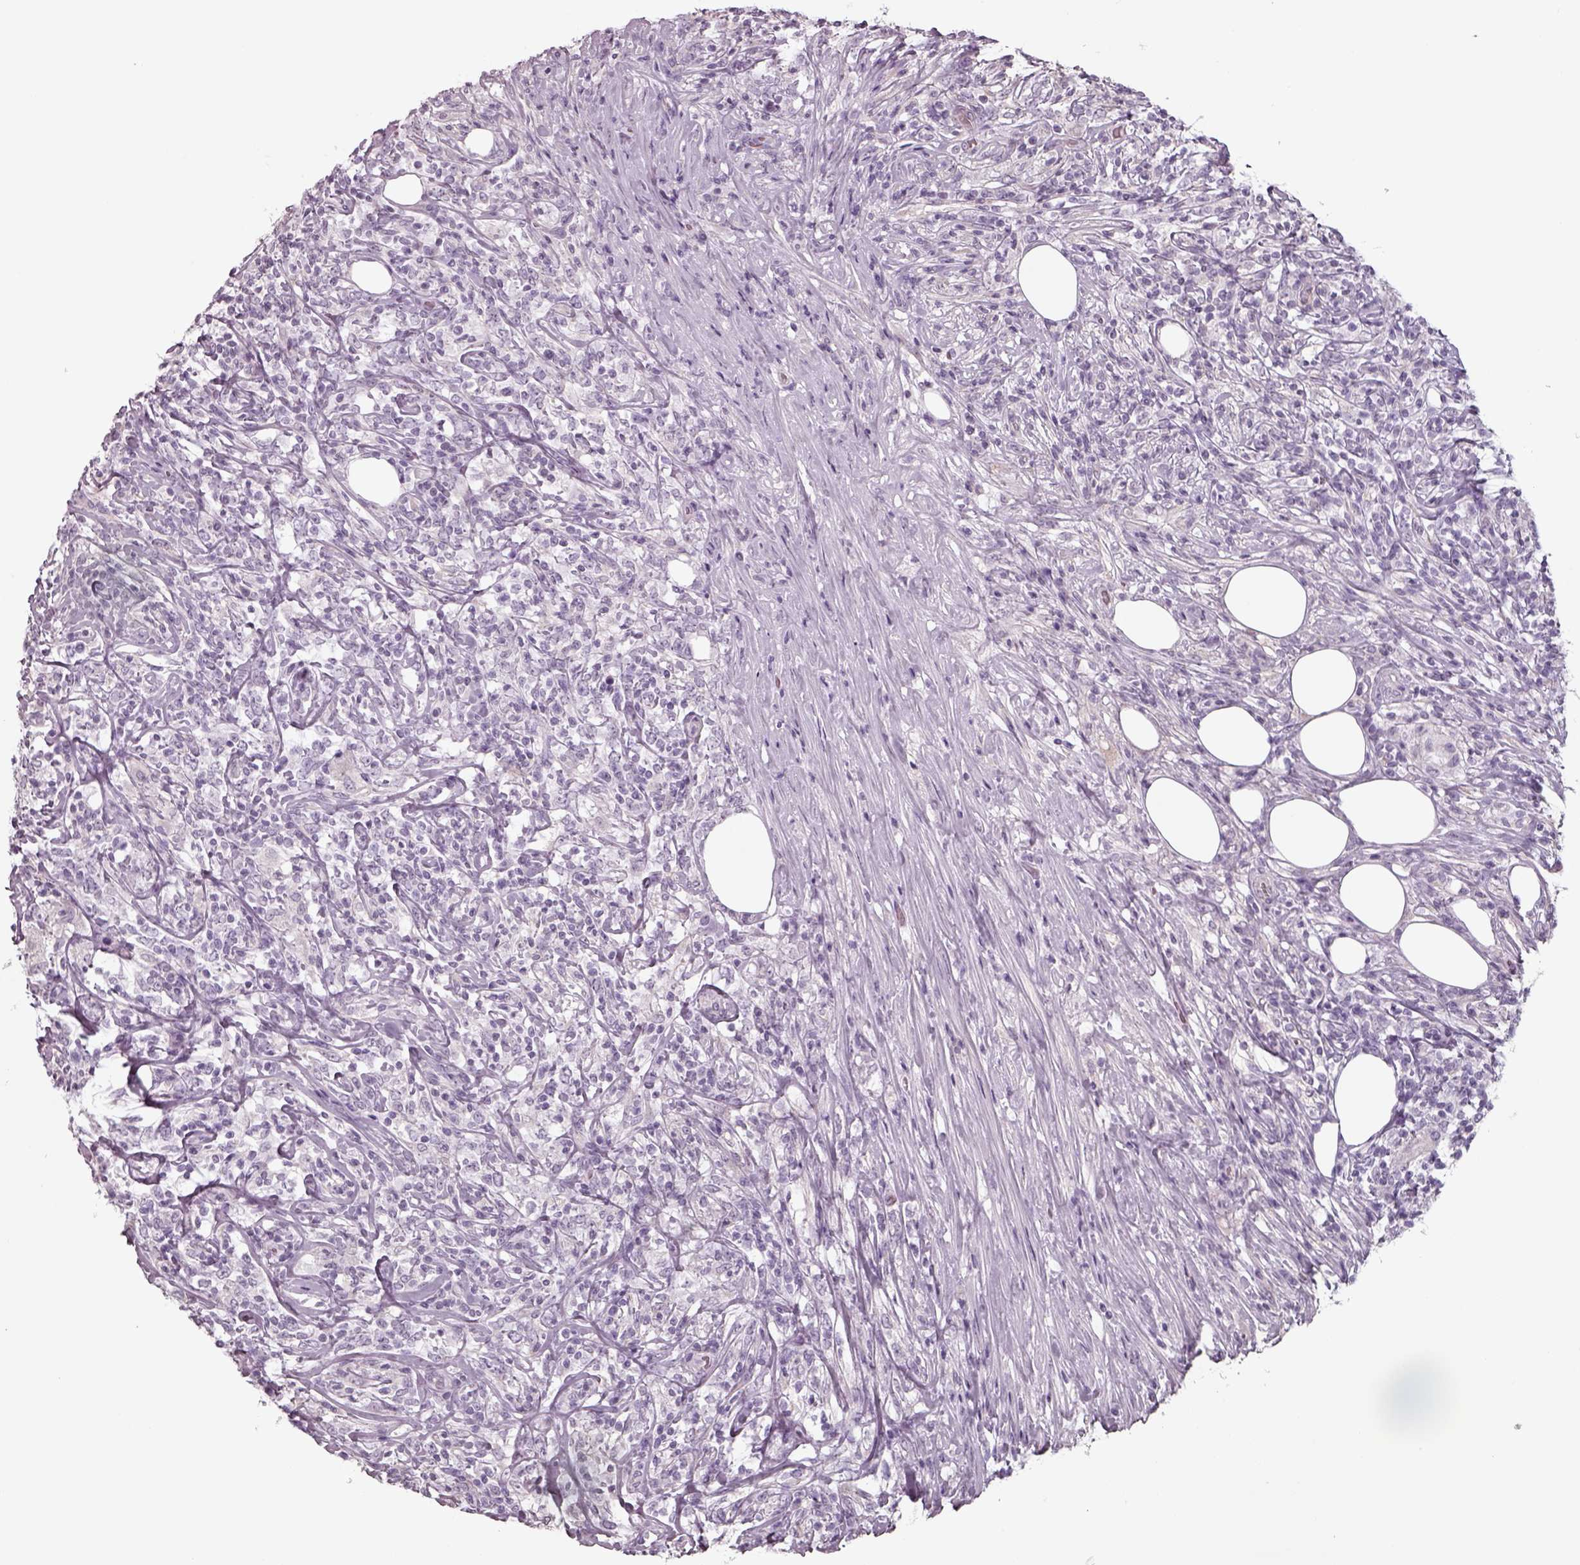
{"staining": {"intensity": "negative", "quantity": "none", "location": "none"}, "tissue": "lymphoma", "cell_type": "Tumor cells", "image_type": "cancer", "snomed": [{"axis": "morphology", "description": "Malignant lymphoma, non-Hodgkin's type, High grade"}, {"axis": "topography", "description": "Lymph node"}], "caption": "This is an immunohistochemistry image of human lymphoma. There is no expression in tumor cells.", "gene": "SEPTIN14", "patient": {"sex": "female", "age": 84}}